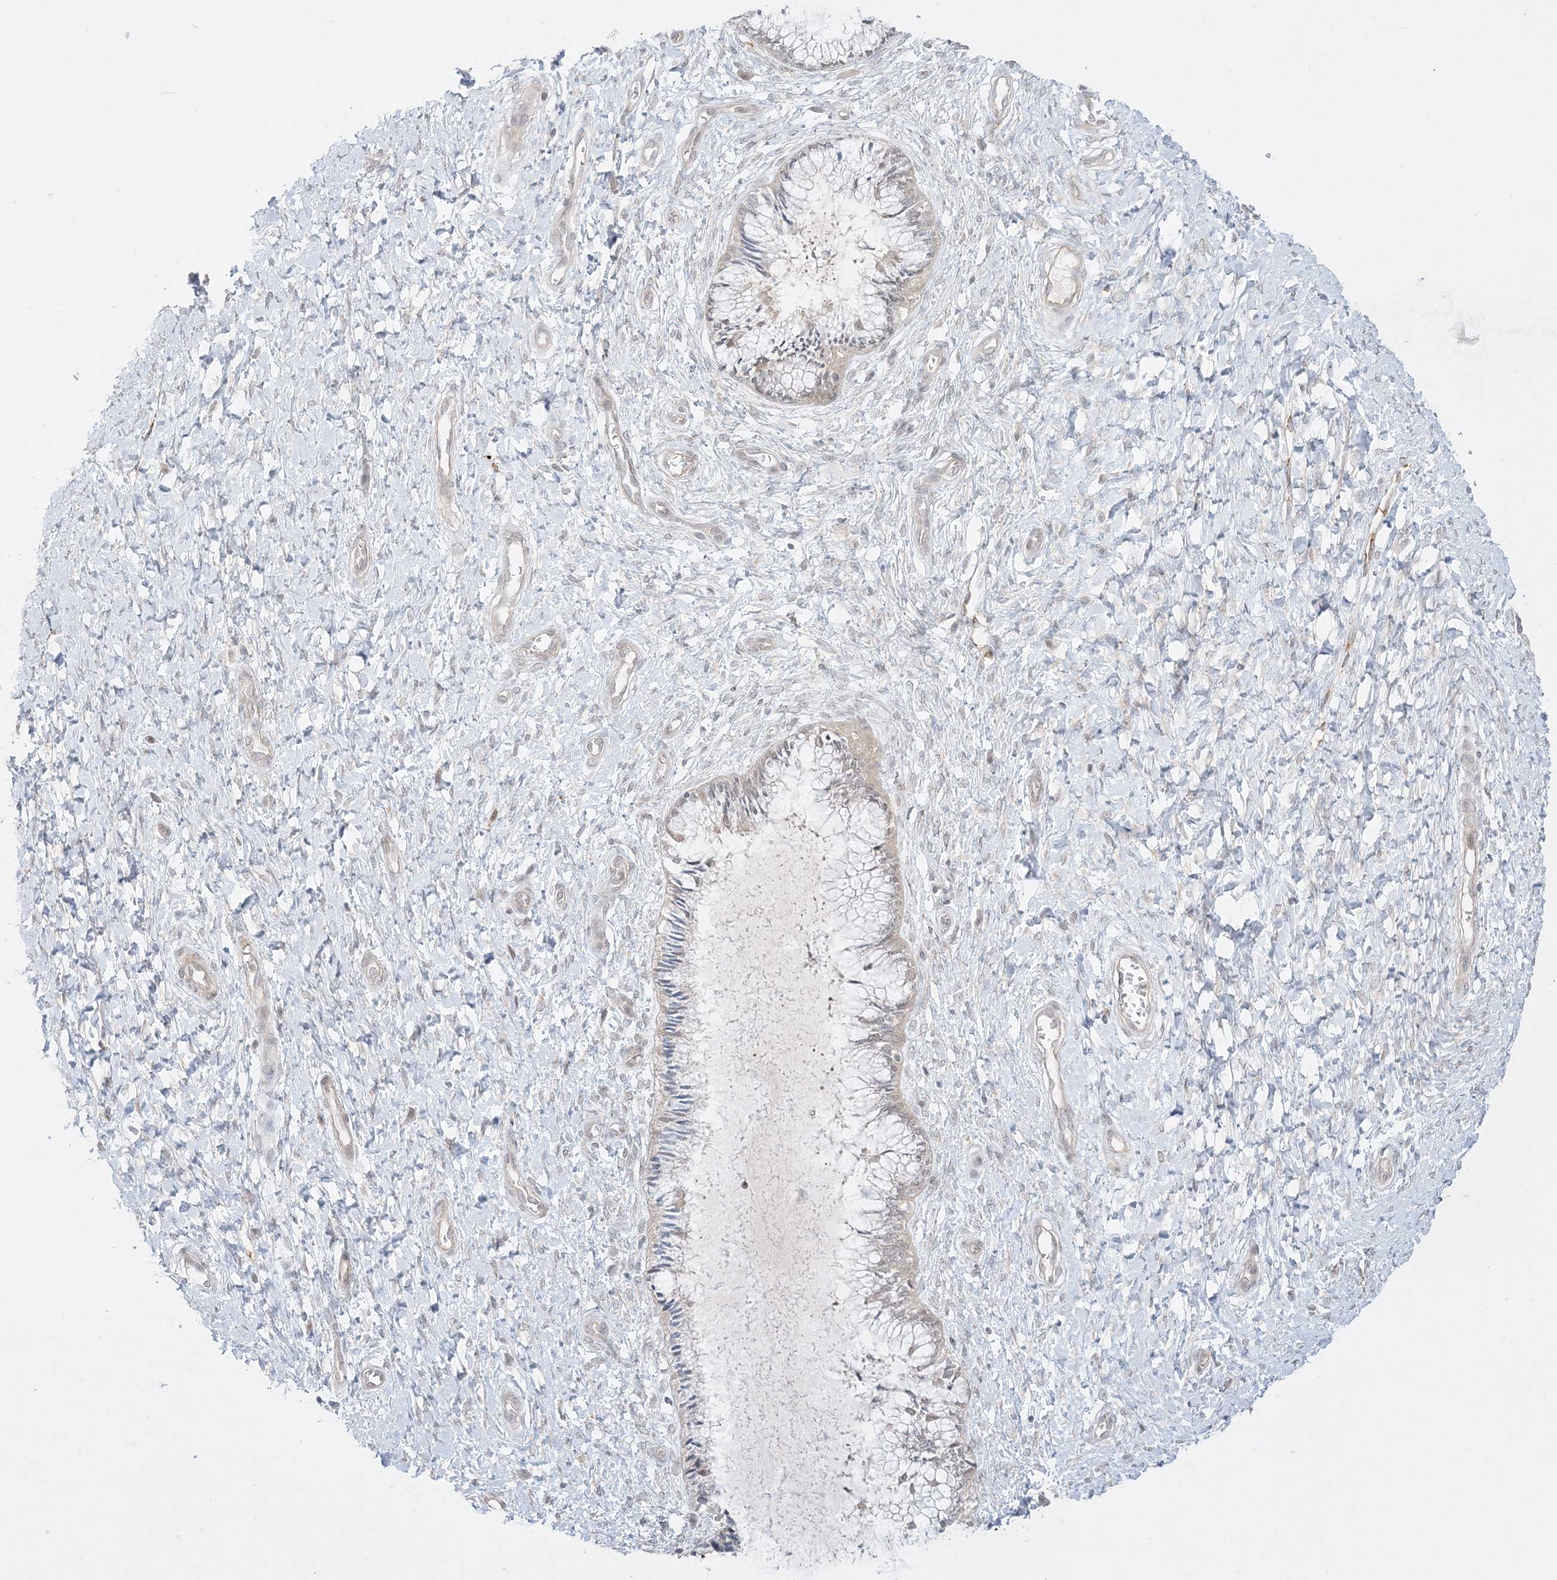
{"staining": {"intensity": "weak", "quantity": "<25%", "location": "cytoplasmic/membranous"}, "tissue": "cervix", "cell_type": "Glandular cells", "image_type": "normal", "snomed": [{"axis": "morphology", "description": "Normal tissue, NOS"}, {"axis": "topography", "description": "Cervix"}], "caption": "High power microscopy histopathology image of an immunohistochemistry photomicrograph of benign cervix, revealing no significant positivity in glandular cells.", "gene": "PTK6", "patient": {"sex": "female", "age": 55}}